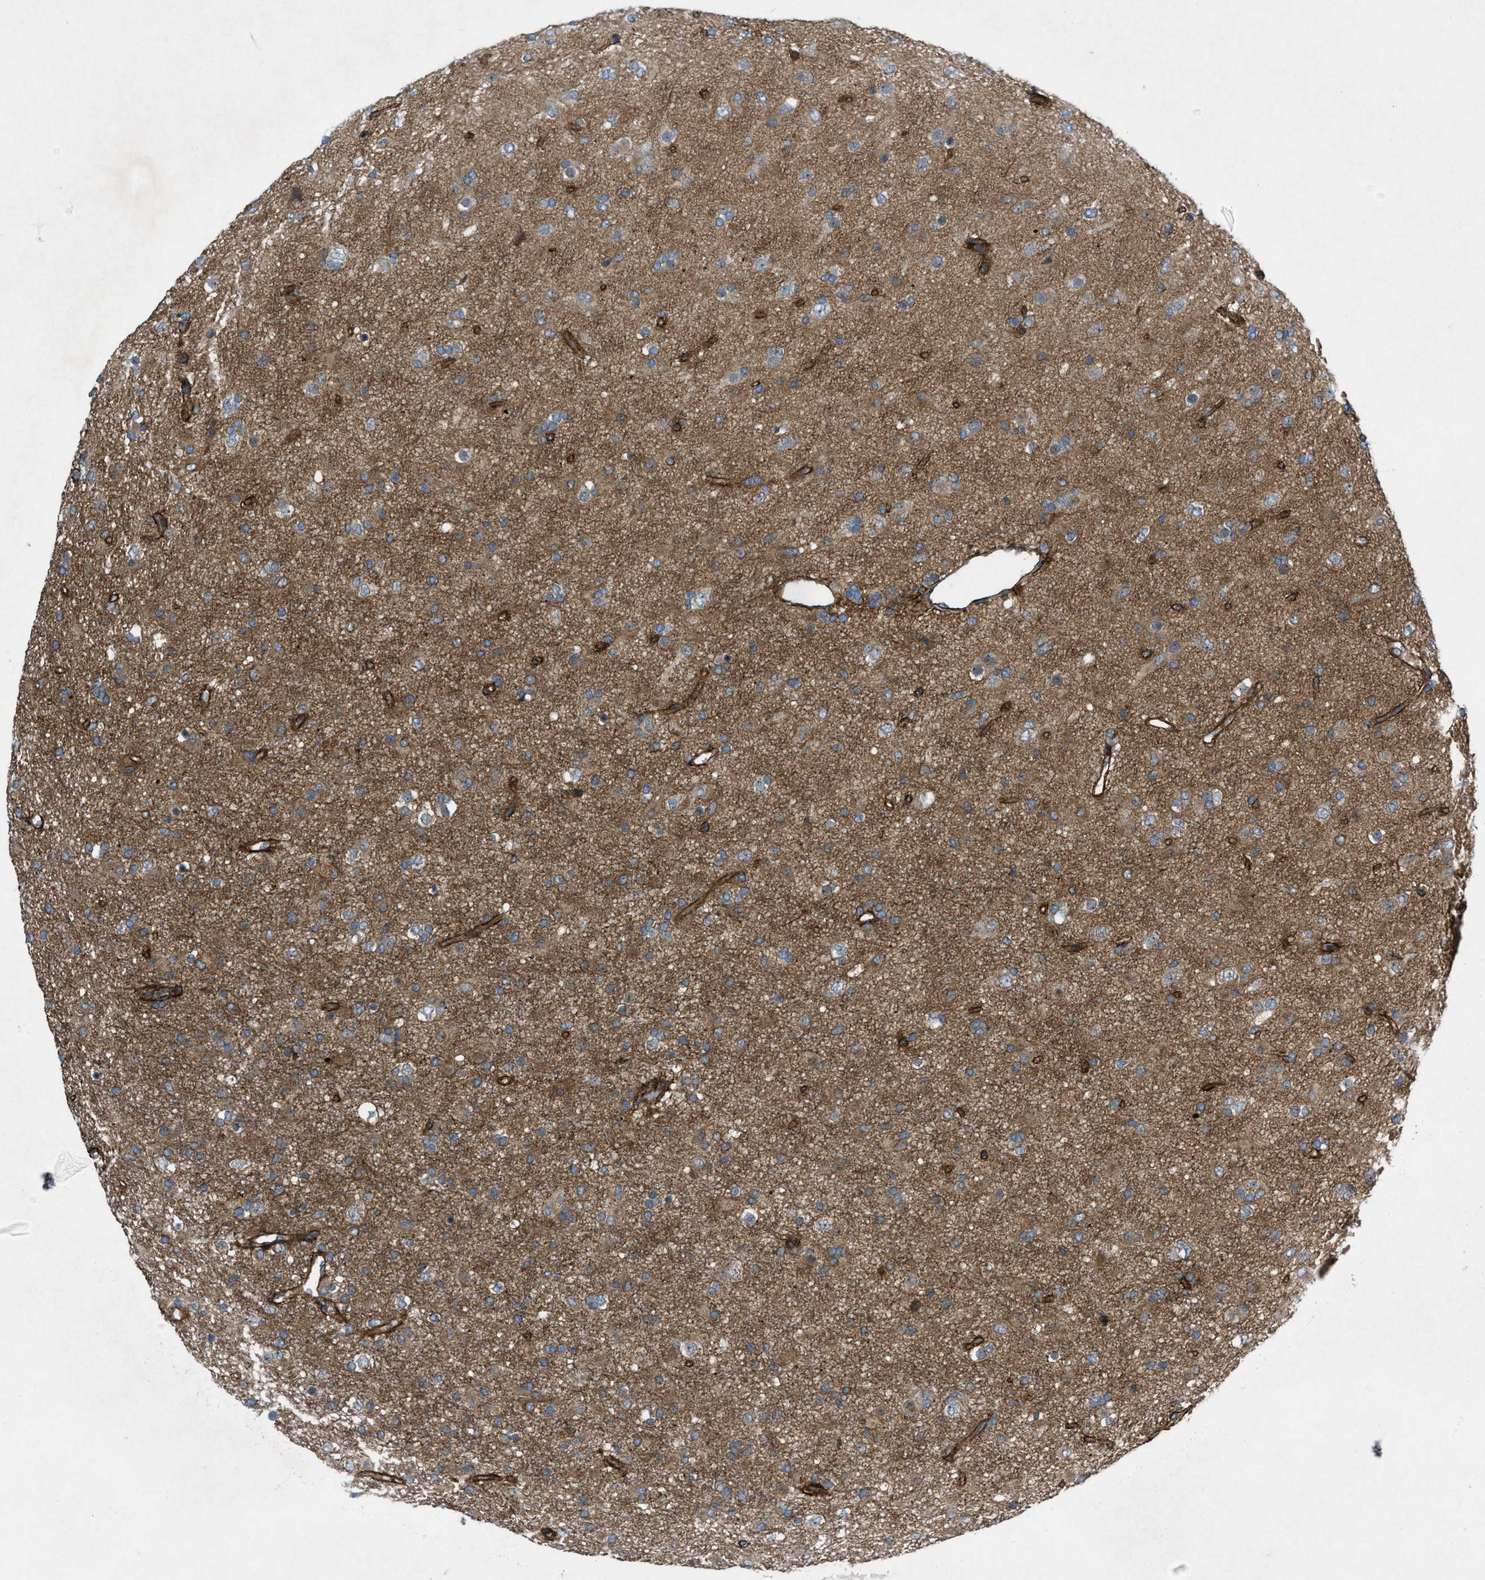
{"staining": {"intensity": "moderate", "quantity": ">75%", "location": "cytoplasmic/membranous"}, "tissue": "glioma", "cell_type": "Tumor cells", "image_type": "cancer", "snomed": [{"axis": "morphology", "description": "Glioma, malignant, Low grade"}, {"axis": "topography", "description": "Brain"}], "caption": "This image exhibits immunohistochemistry staining of human glioma, with medium moderate cytoplasmic/membranous positivity in about >75% of tumor cells.", "gene": "URGCP", "patient": {"sex": "male", "age": 65}}